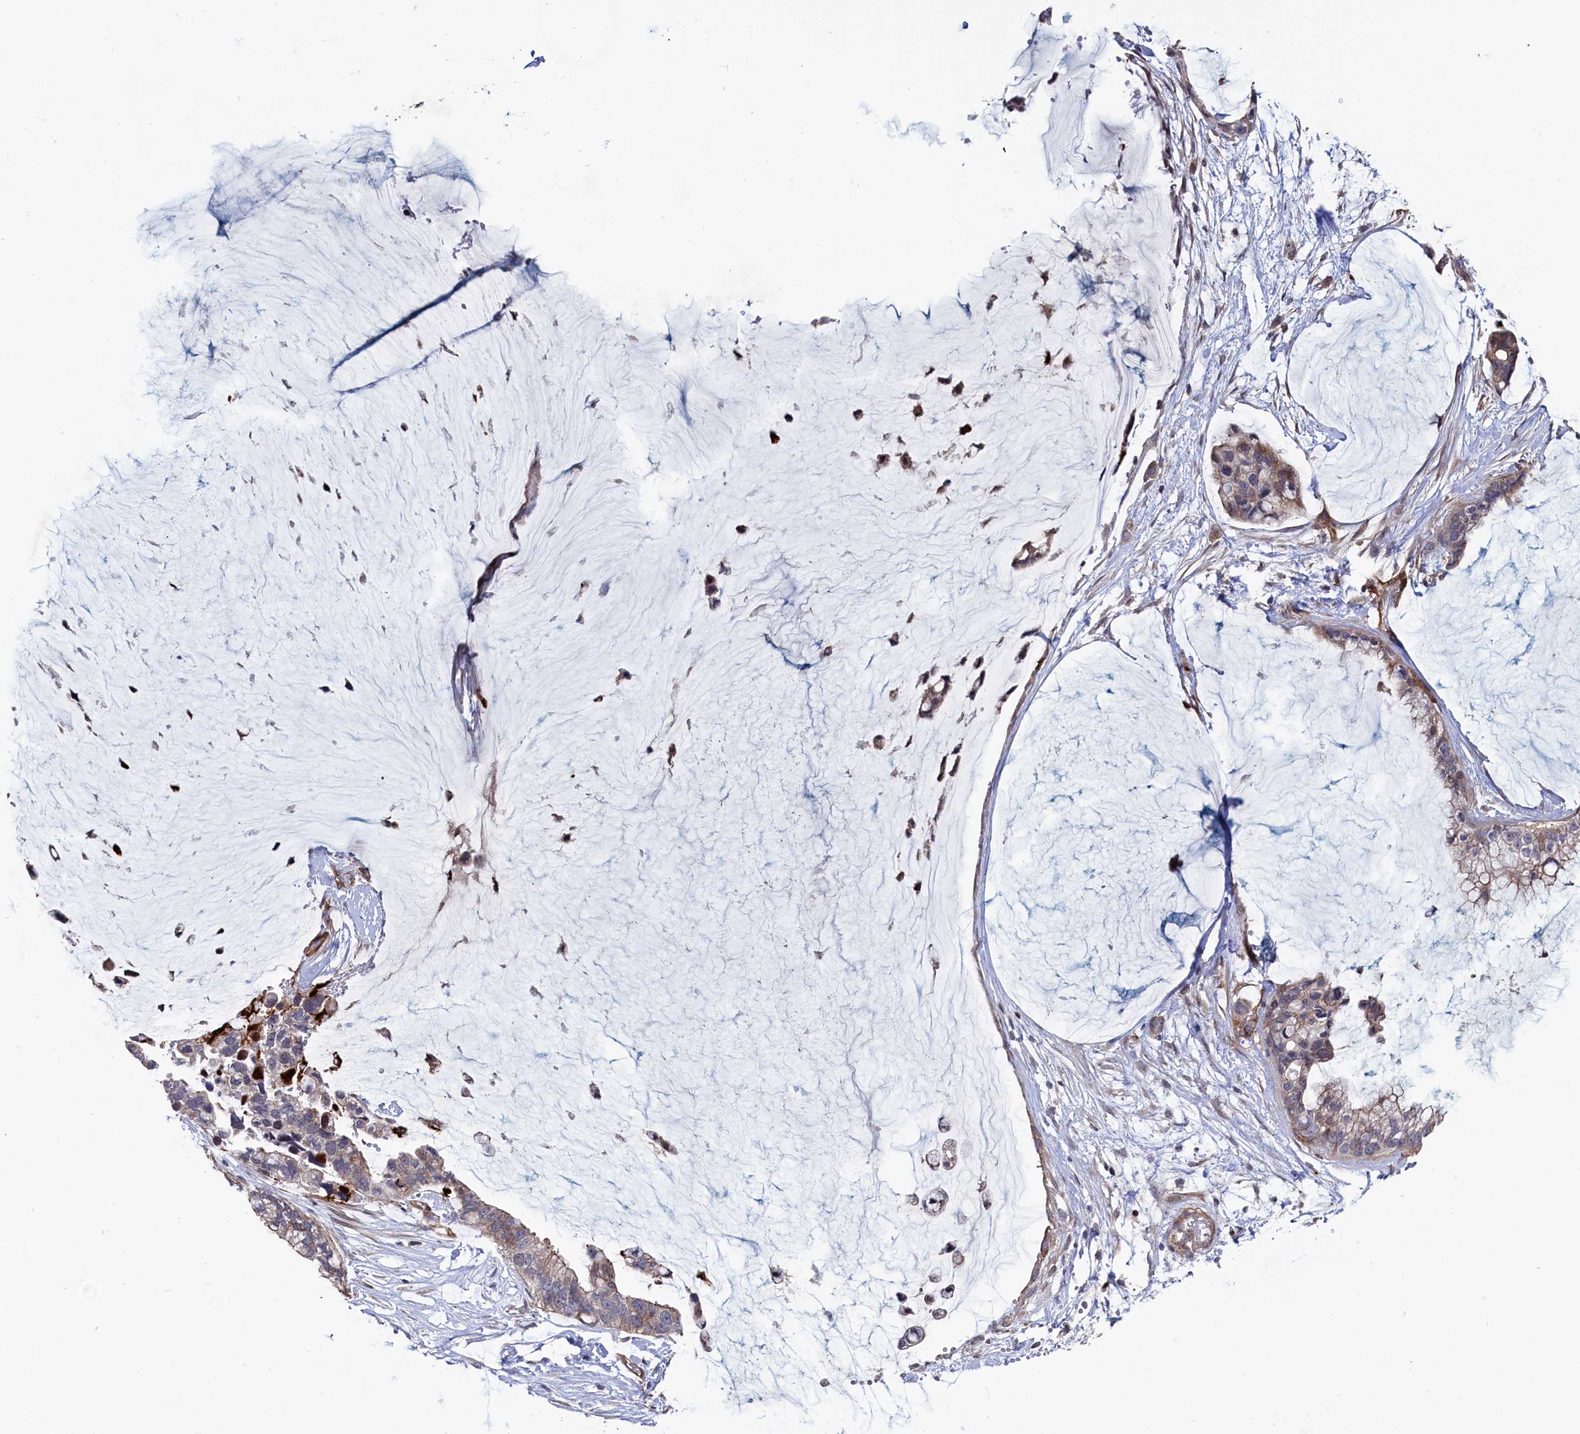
{"staining": {"intensity": "weak", "quantity": ">75%", "location": "cytoplasmic/membranous"}, "tissue": "ovarian cancer", "cell_type": "Tumor cells", "image_type": "cancer", "snomed": [{"axis": "morphology", "description": "Cystadenocarcinoma, mucinous, NOS"}, {"axis": "topography", "description": "Ovary"}], "caption": "Ovarian mucinous cystadenocarcinoma stained for a protein shows weak cytoplasmic/membranous positivity in tumor cells.", "gene": "ZNF891", "patient": {"sex": "female", "age": 39}}